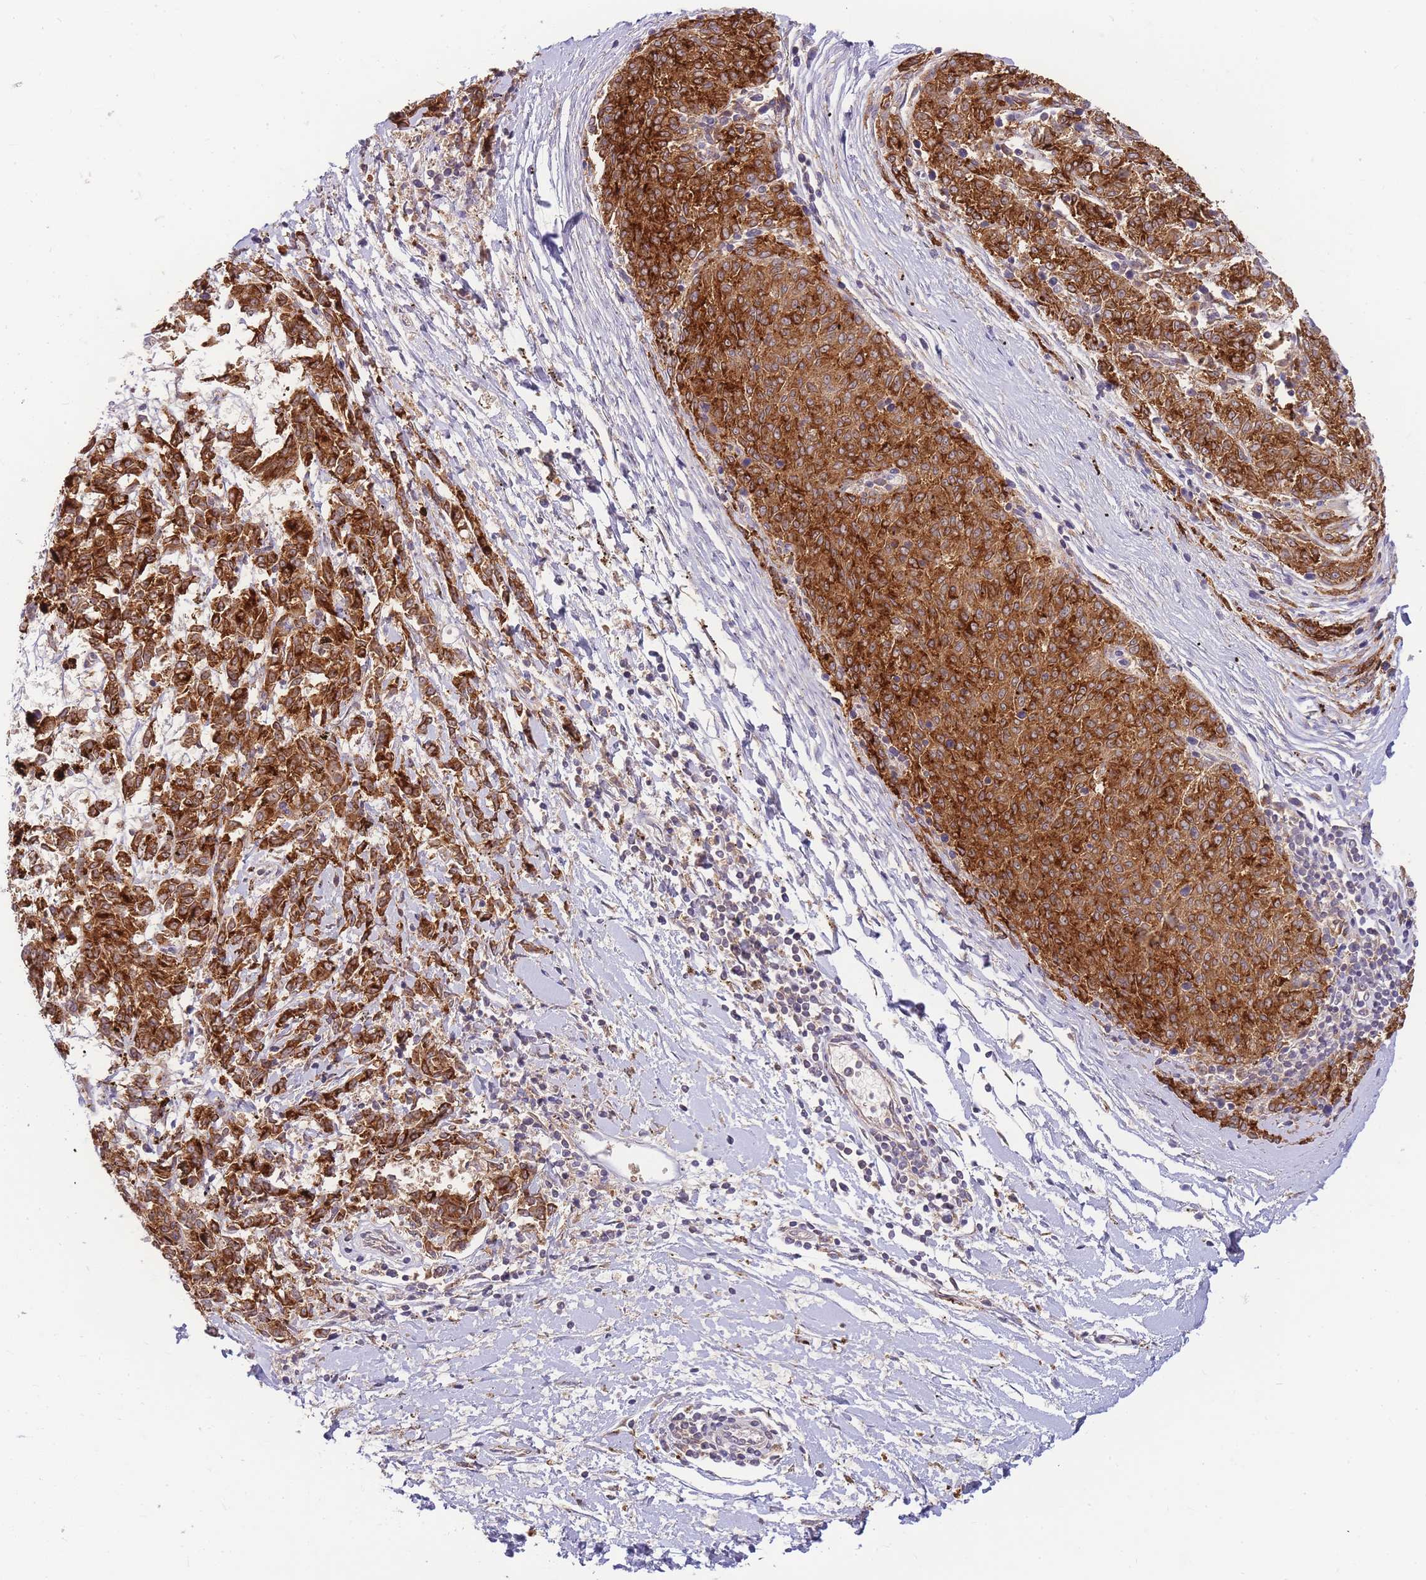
{"staining": {"intensity": "strong", "quantity": ">75%", "location": "cytoplasmic/membranous"}, "tissue": "melanoma", "cell_type": "Tumor cells", "image_type": "cancer", "snomed": [{"axis": "morphology", "description": "Malignant melanoma, NOS"}, {"axis": "topography", "description": "Skin"}], "caption": "Immunohistochemical staining of human melanoma reveals strong cytoplasmic/membranous protein expression in approximately >75% of tumor cells. The protein of interest is stained brown, and the nuclei are stained in blue (DAB IHC with brightfield microscopy, high magnification).", "gene": "ZNF577", "patient": {"sex": "female", "age": 72}}